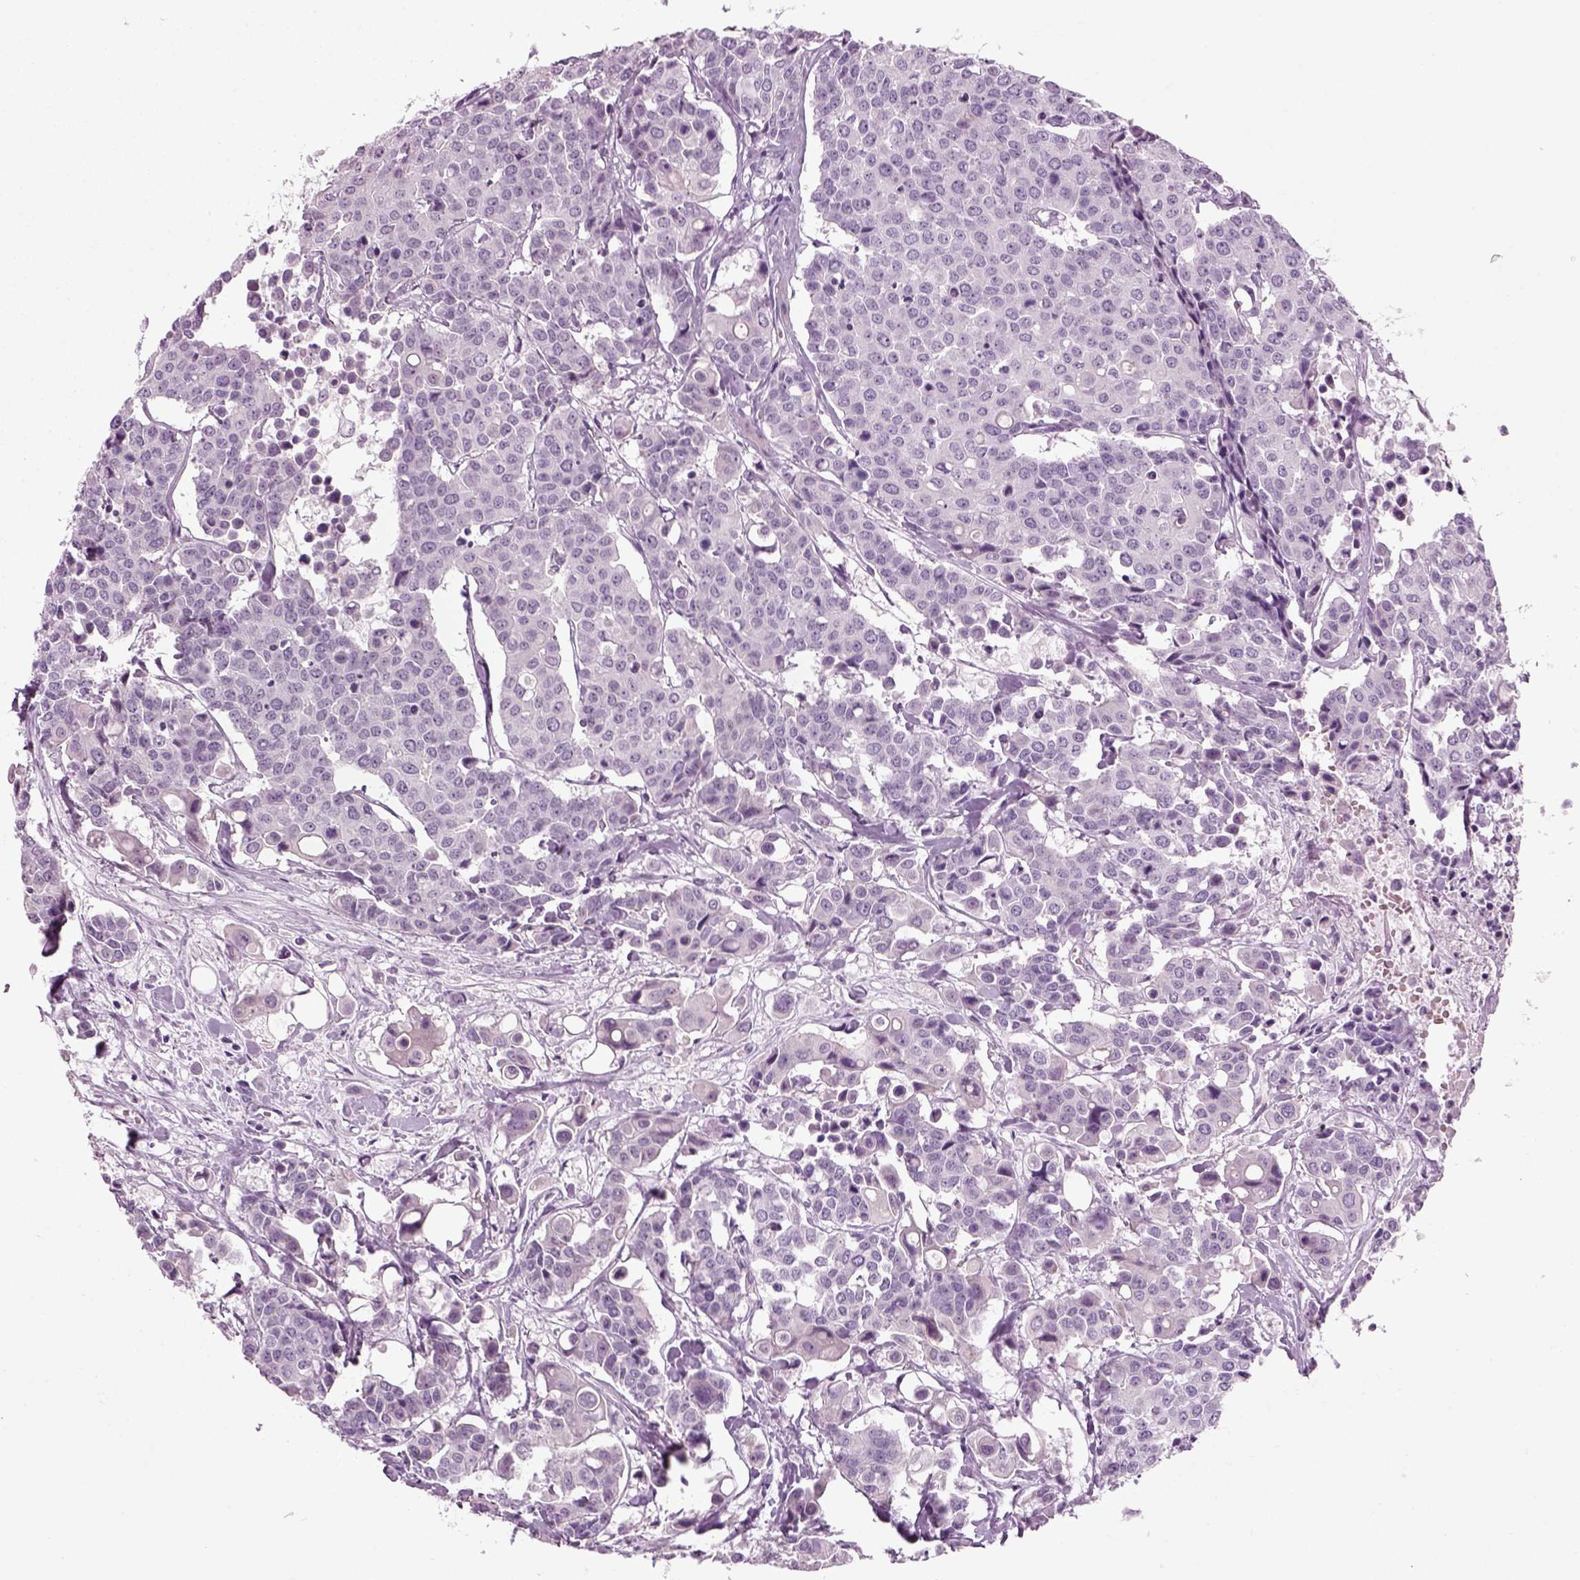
{"staining": {"intensity": "negative", "quantity": "none", "location": "none"}, "tissue": "carcinoid", "cell_type": "Tumor cells", "image_type": "cancer", "snomed": [{"axis": "morphology", "description": "Carcinoid, malignant, NOS"}, {"axis": "topography", "description": "Colon"}], "caption": "This histopathology image is of malignant carcinoid stained with immunohistochemistry (IHC) to label a protein in brown with the nuclei are counter-stained blue. There is no expression in tumor cells. (DAB (3,3'-diaminobenzidine) immunohistochemistry visualized using brightfield microscopy, high magnification).", "gene": "ZC2HC1C", "patient": {"sex": "male", "age": 81}}